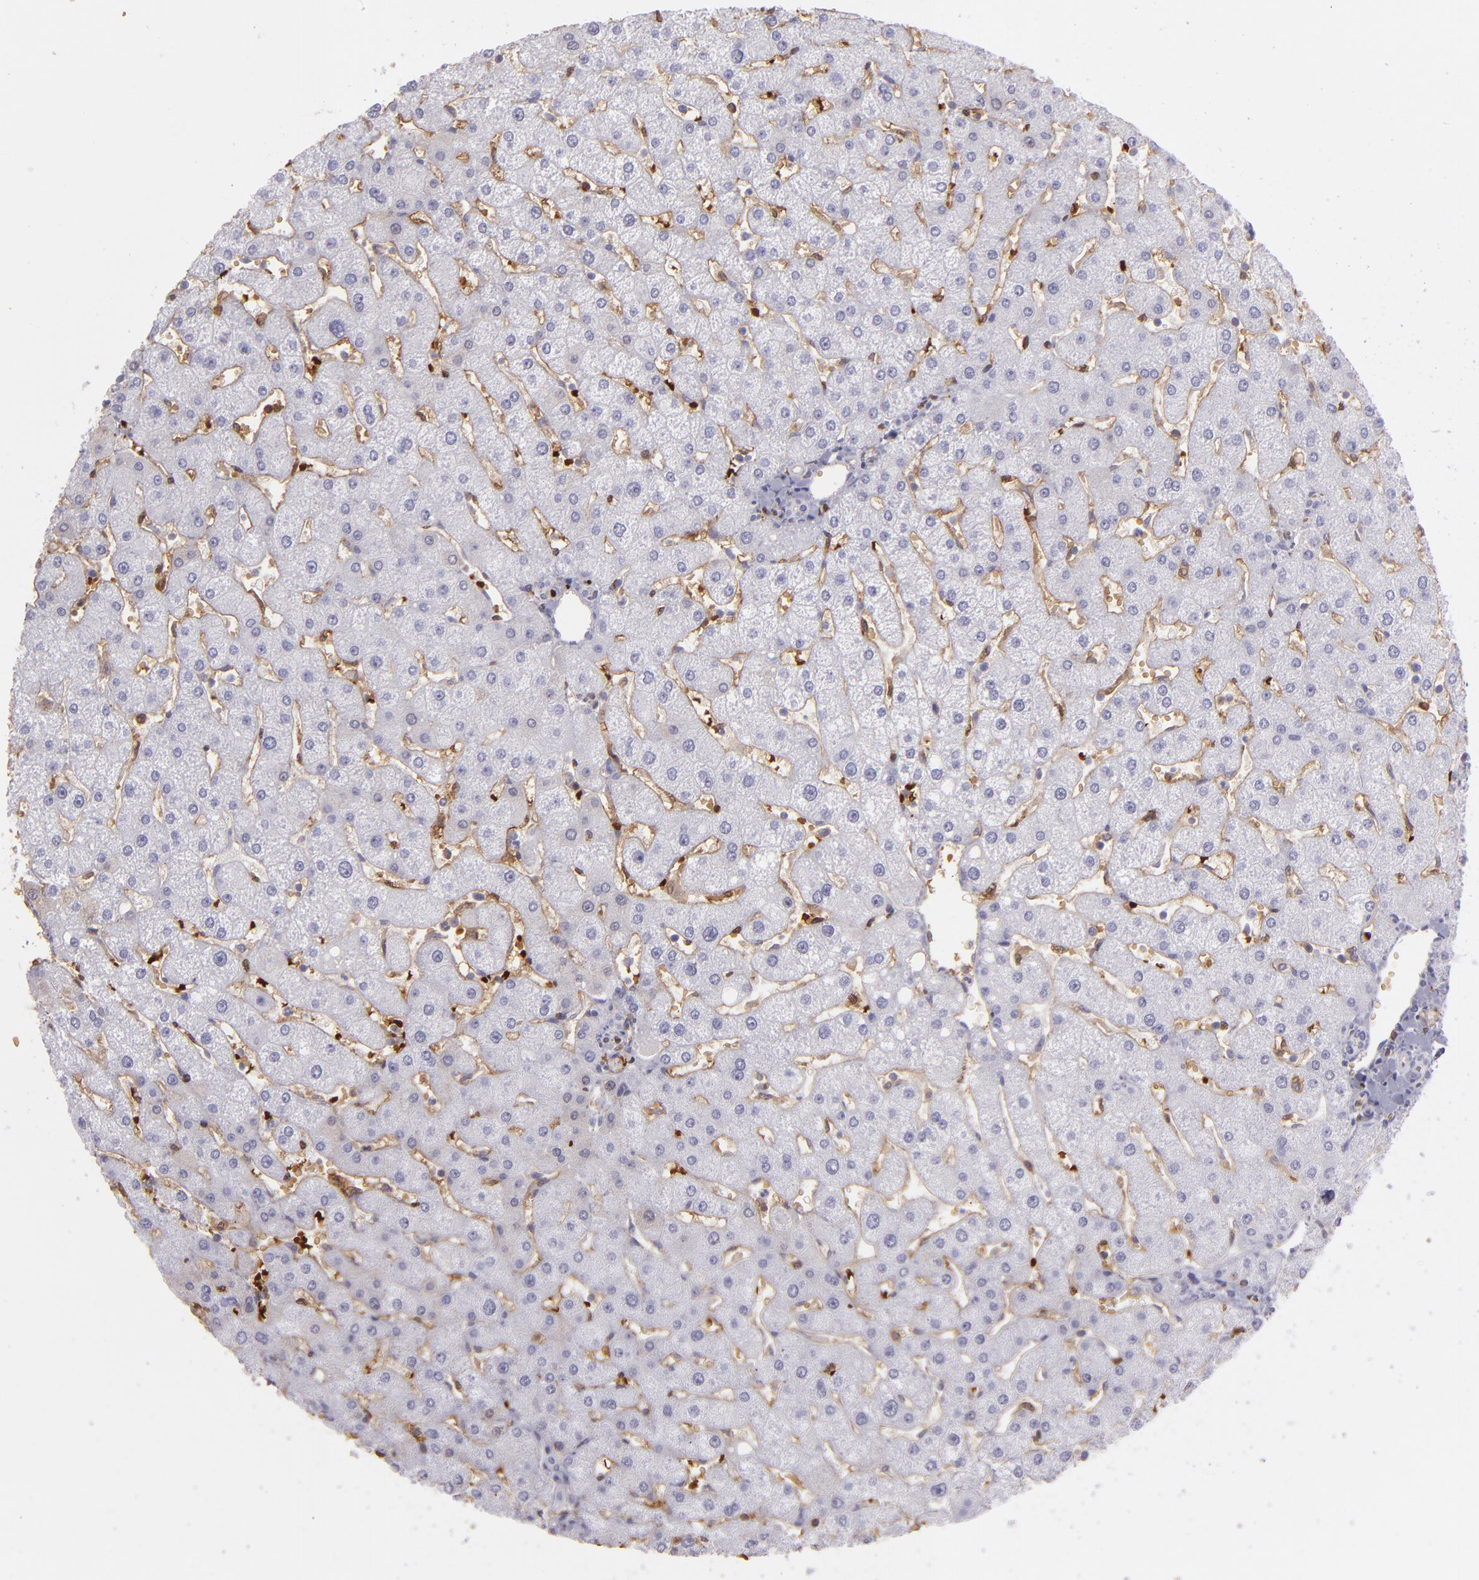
{"staining": {"intensity": "negative", "quantity": "none", "location": "none"}, "tissue": "liver", "cell_type": "Cholangiocytes", "image_type": "normal", "snomed": [{"axis": "morphology", "description": "Normal tissue, NOS"}, {"axis": "topography", "description": "Liver"}], "caption": "The histopathology image displays no significant positivity in cholangiocytes of liver. (Immunohistochemistry, brightfield microscopy, high magnification).", "gene": "ACE", "patient": {"sex": "male", "age": 67}}